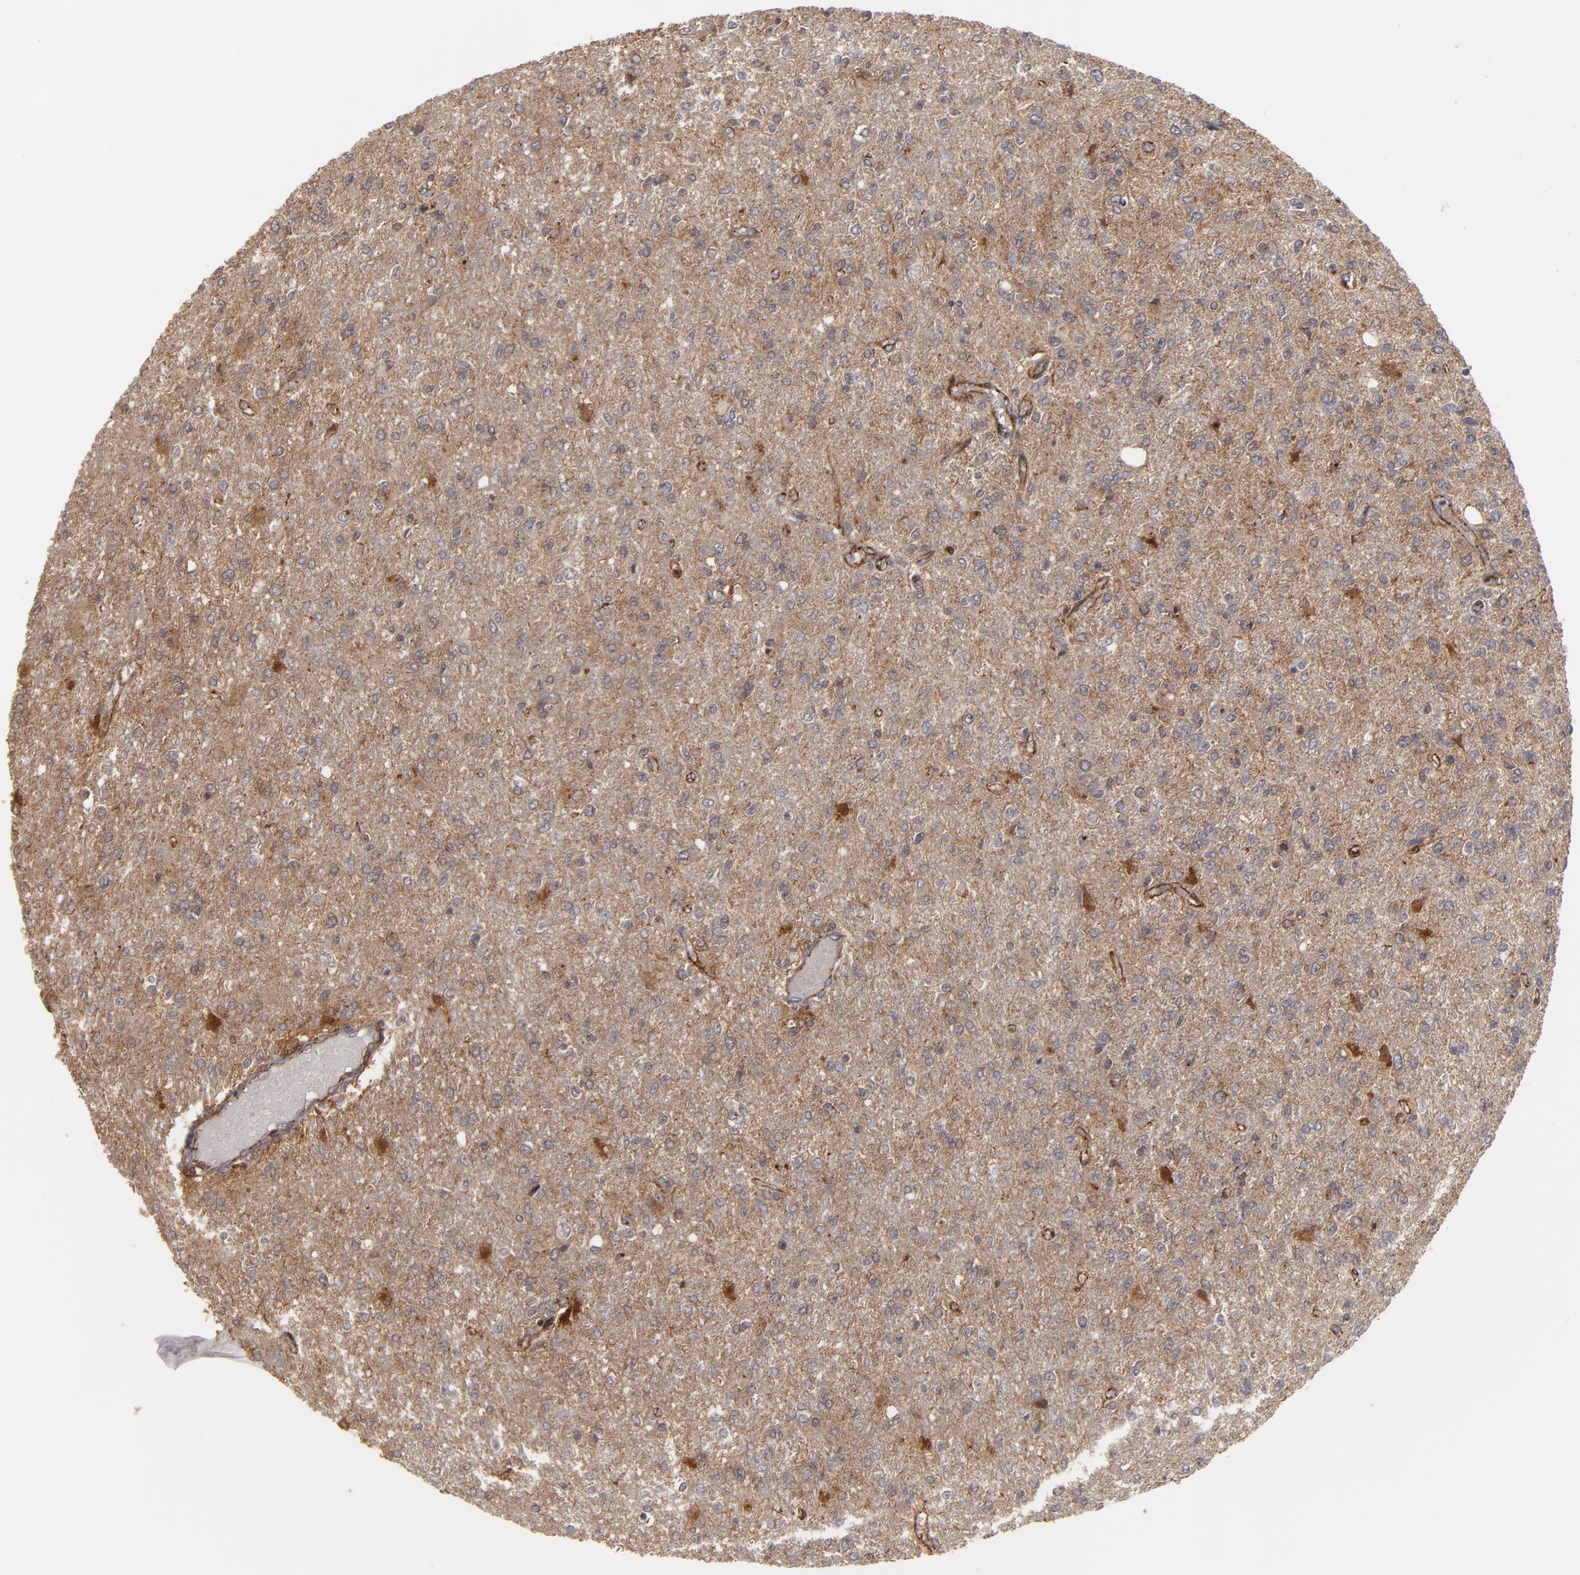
{"staining": {"intensity": "strong", "quantity": ">75%", "location": "cytoplasmic/membranous"}, "tissue": "glioma", "cell_type": "Tumor cells", "image_type": "cancer", "snomed": [{"axis": "morphology", "description": "Glioma, malignant, High grade"}, {"axis": "topography", "description": "Cerebral cortex"}], "caption": "Immunohistochemistry image of glioma stained for a protein (brown), which exhibits high levels of strong cytoplasmic/membranous expression in about >75% of tumor cells.", "gene": "TJP1", "patient": {"sex": "male", "age": 76}}